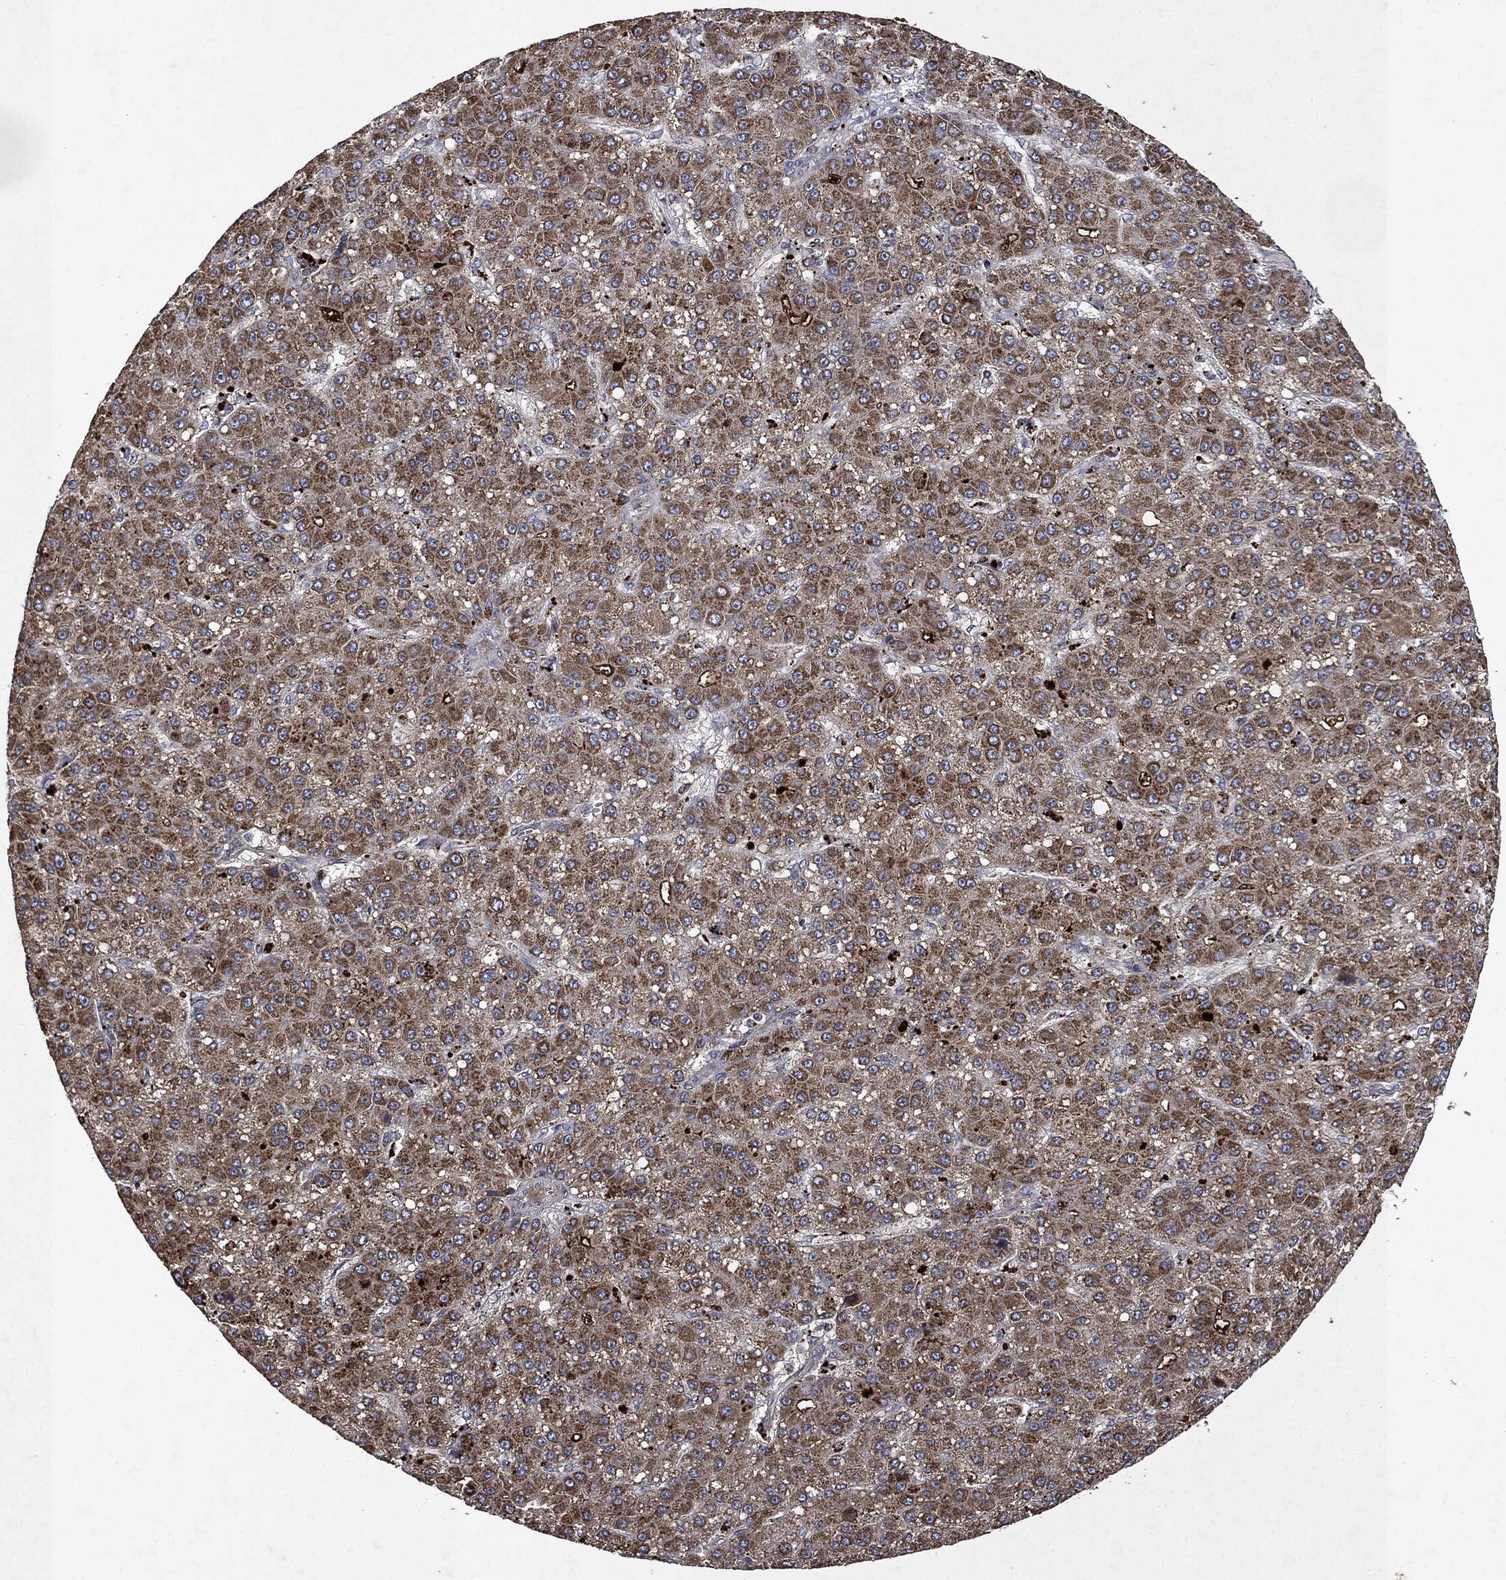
{"staining": {"intensity": "moderate", "quantity": ">75%", "location": "cytoplasmic/membranous"}, "tissue": "liver cancer", "cell_type": "Tumor cells", "image_type": "cancer", "snomed": [{"axis": "morphology", "description": "Carcinoma, Hepatocellular, NOS"}, {"axis": "topography", "description": "Liver"}], "caption": "Protein expression by immunohistochemistry reveals moderate cytoplasmic/membranous expression in approximately >75% of tumor cells in liver cancer.", "gene": "RYK", "patient": {"sex": "male", "age": 67}}